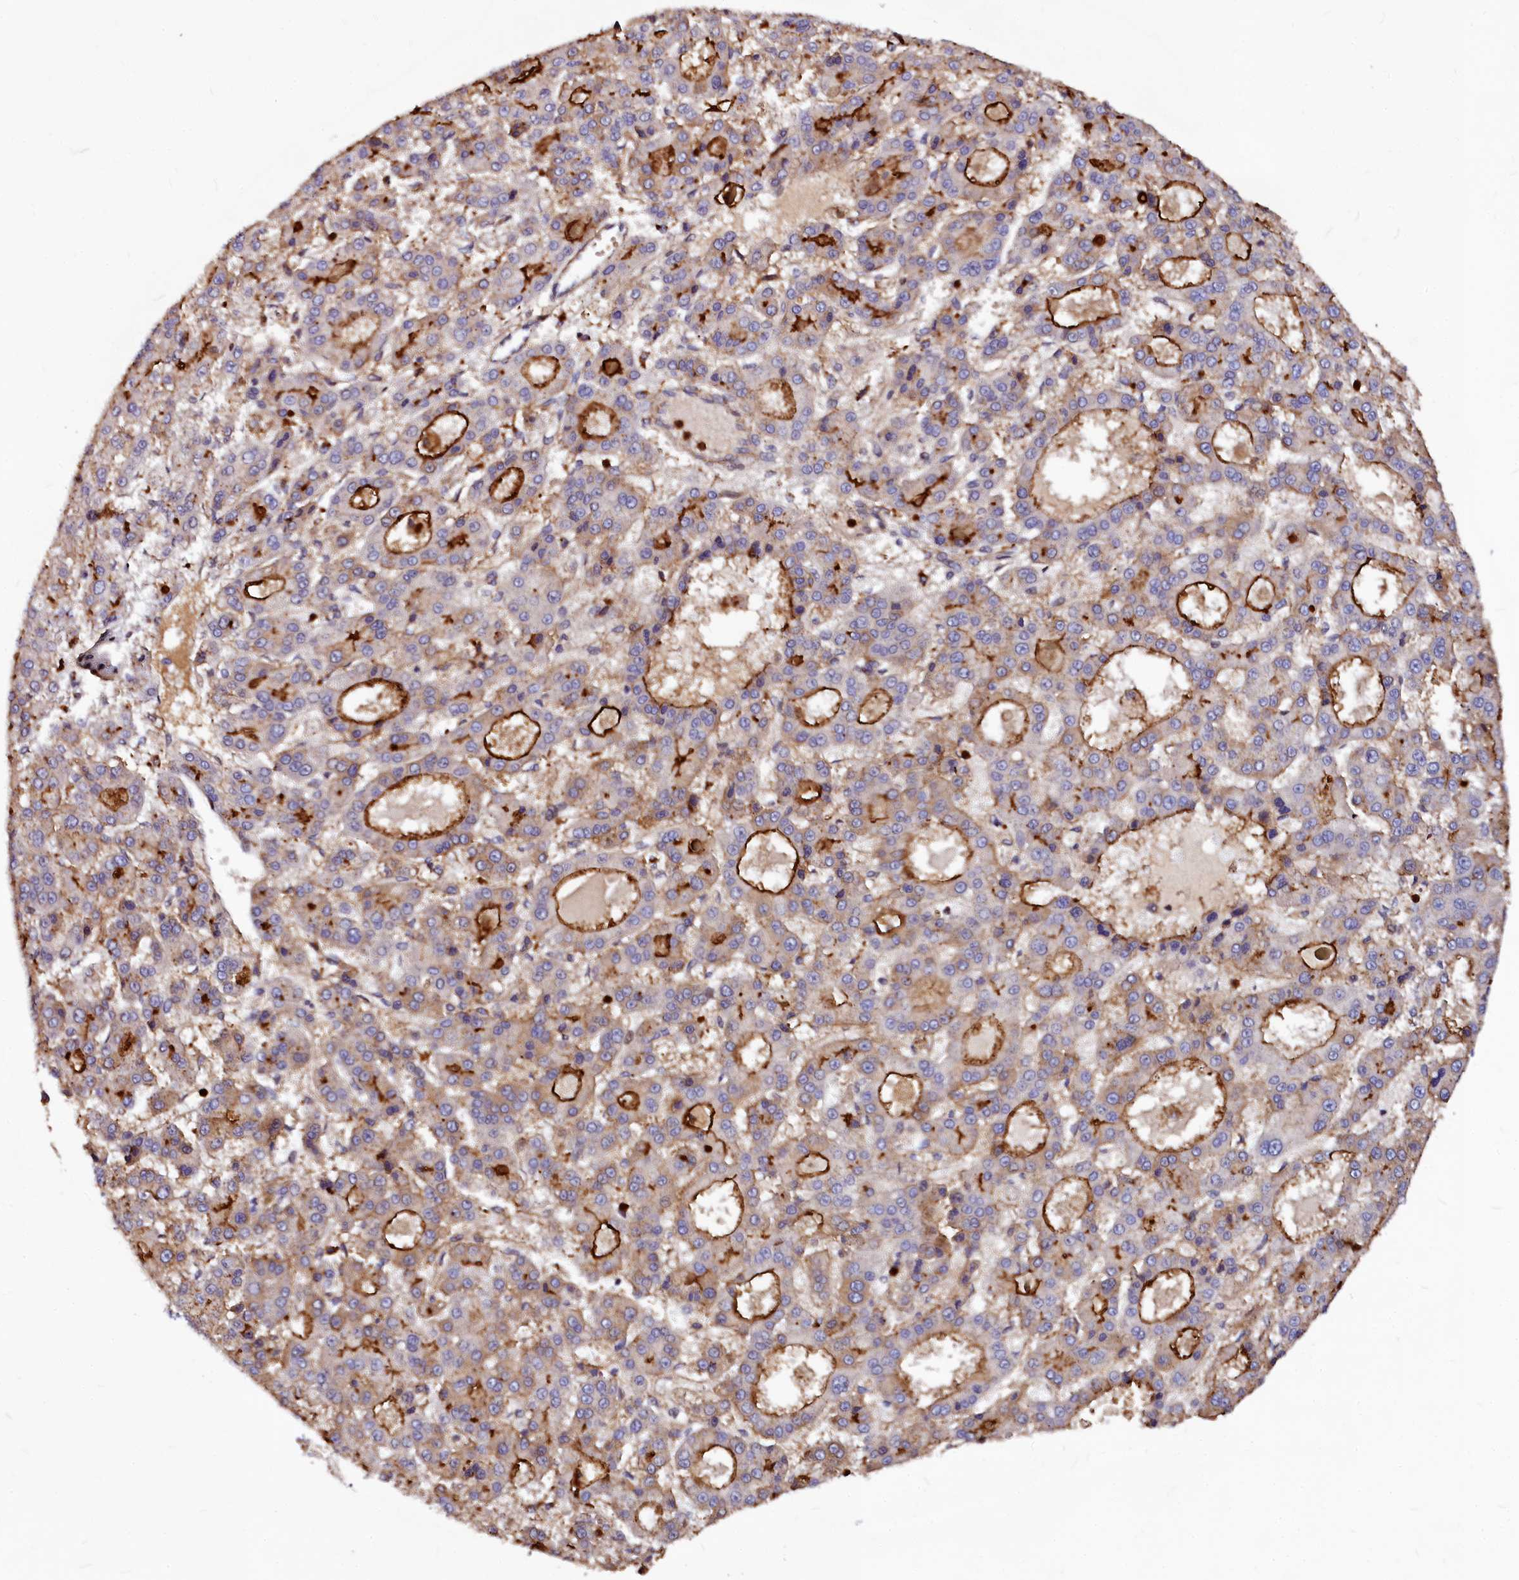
{"staining": {"intensity": "strong", "quantity": "25%-75%", "location": "cytoplasmic/membranous"}, "tissue": "liver cancer", "cell_type": "Tumor cells", "image_type": "cancer", "snomed": [{"axis": "morphology", "description": "Carcinoma, Hepatocellular, NOS"}, {"axis": "topography", "description": "Liver"}], "caption": "Immunohistochemical staining of liver cancer (hepatocellular carcinoma) demonstrates high levels of strong cytoplasmic/membranous protein positivity in about 25%-75% of tumor cells.", "gene": "ATG101", "patient": {"sex": "male", "age": 70}}